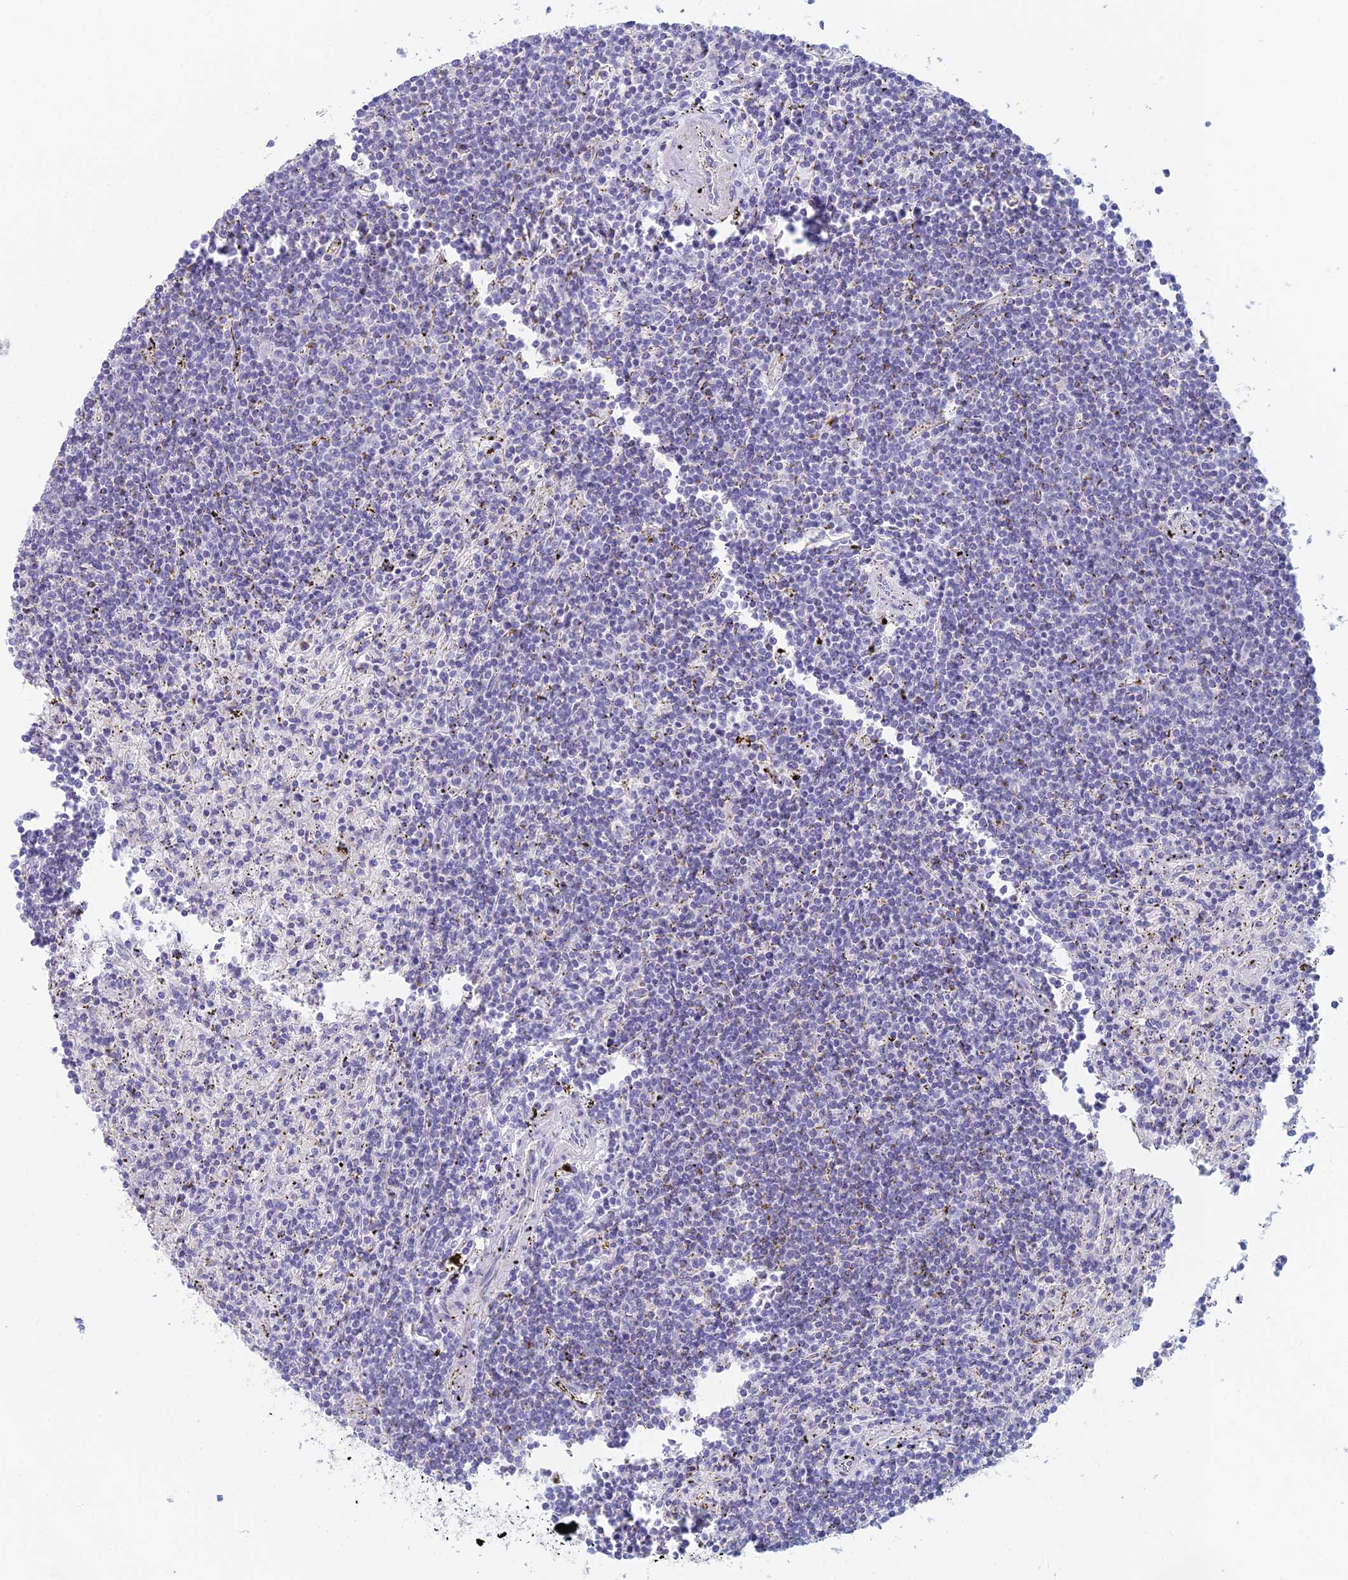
{"staining": {"intensity": "negative", "quantity": "none", "location": "none"}, "tissue": "lymphoma", "cell_type": "Tumor cells", "image_type": "cancer", "snomed": [{"axis": "morphology", "description": "Malignant lymphoma, non-Hodgkin's type, Low grade"}, {"axis": "topography", "description": "Spleen"}], "caption": "Immunohistochemistry image of neoplastic tissue: lymphoma stained with DAB (3,3'-diaminobenzidine) reveals no significant protein positivity in tumor cells. (DAB (3,3'-diaminobenzidine) IHC, high magnification).", "gene": "FERD3L", "patient": {"sex": "male", "age": 76}}